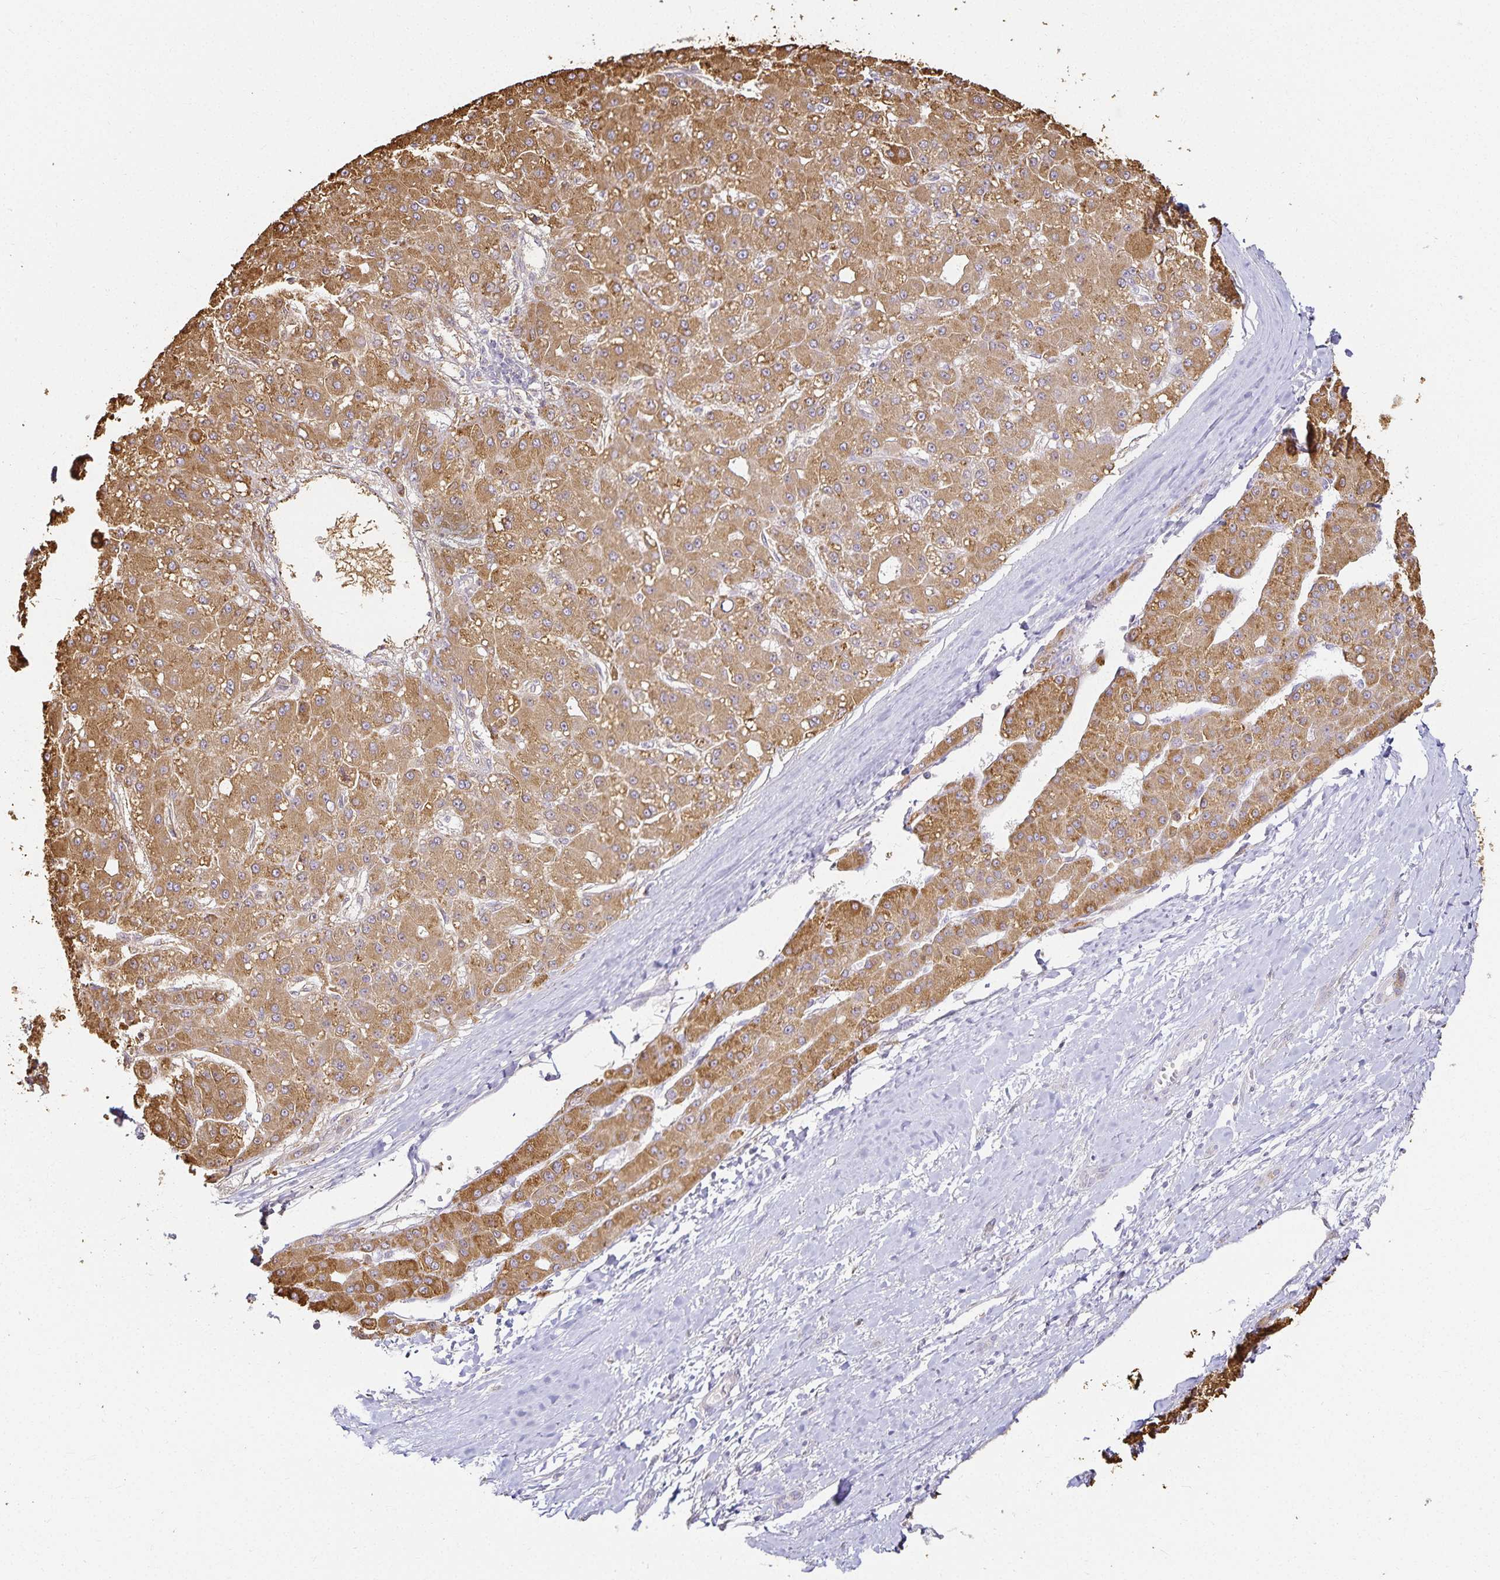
{"staining": {"intensity": "moderate", "quantity": ">75%", "location": "cytoplasmic/membranous"}, "tissue": "liver cancer", "cell_type": "Tumor cells", "image_type": "cancer", "snomed": [{"axis": "morphology", "description": "Carcinoma, Hepatocellular, NOS"}, {"axis": "topography", "description": "Liver"}], "caption": "IHC micrograph of liver cancer stained for a protein (brown), which shows medium levels of moderate cytoplasmic/membranous positivity in approximately >75% of tumor cells.", "gene": "GP2", "patient": {"sex": "male", "age": 67}}